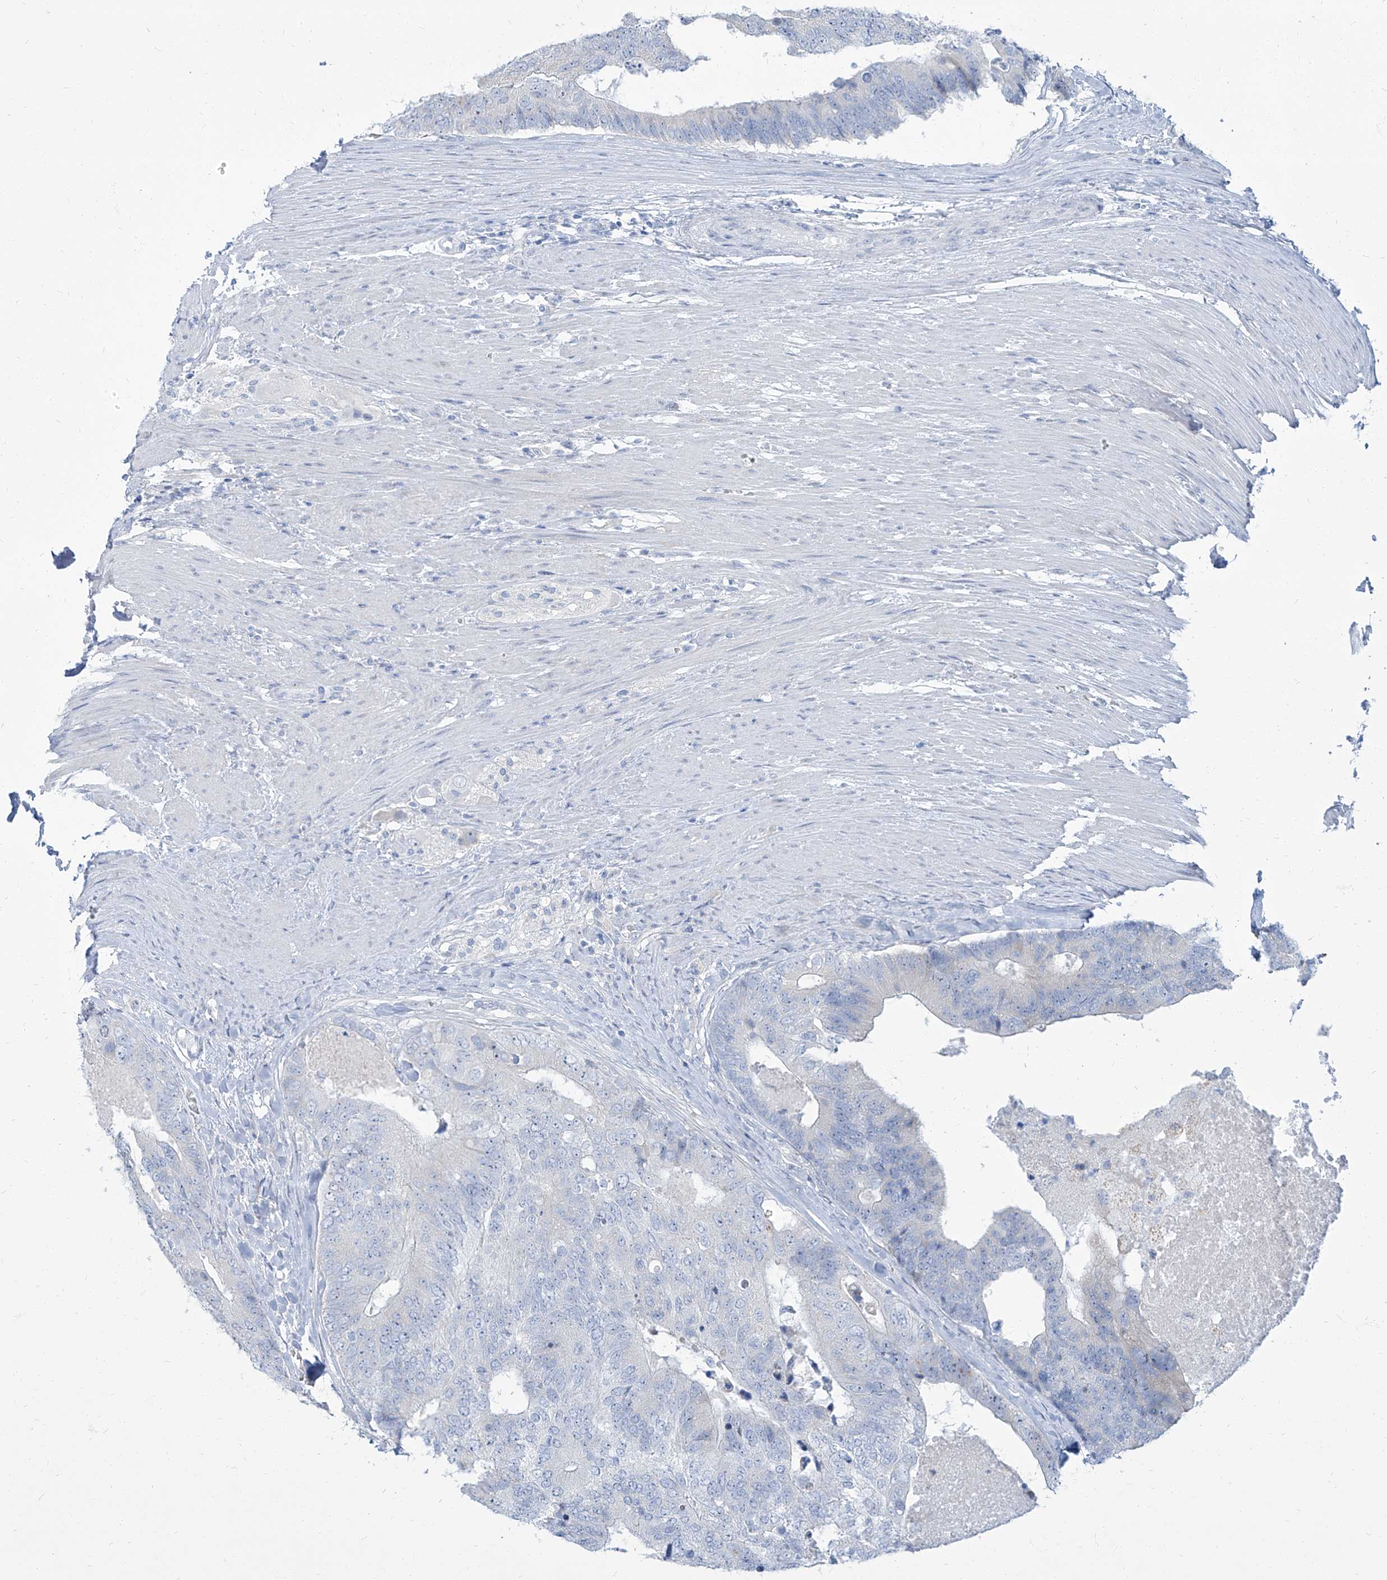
{"staining": {"intensity": "negative", "quantity": "none", "location": "none"}, "tissue": "colorectal cancer", "cell_type": "Tumor cells", "image_type": "cancer", "snomed": [{"axis": "morphology", "description": "Adenocarcinoma, NOS"}, {"axis": "topography", "description": "Colon"}], "caption": "IHC photomicrograph of human colorectal adenocarcinoma stained for a protein (brown), which exhibits no expression in tumor cells.", "gene": "TXLNB", "patient": {"sex": "female", "age": 67}}